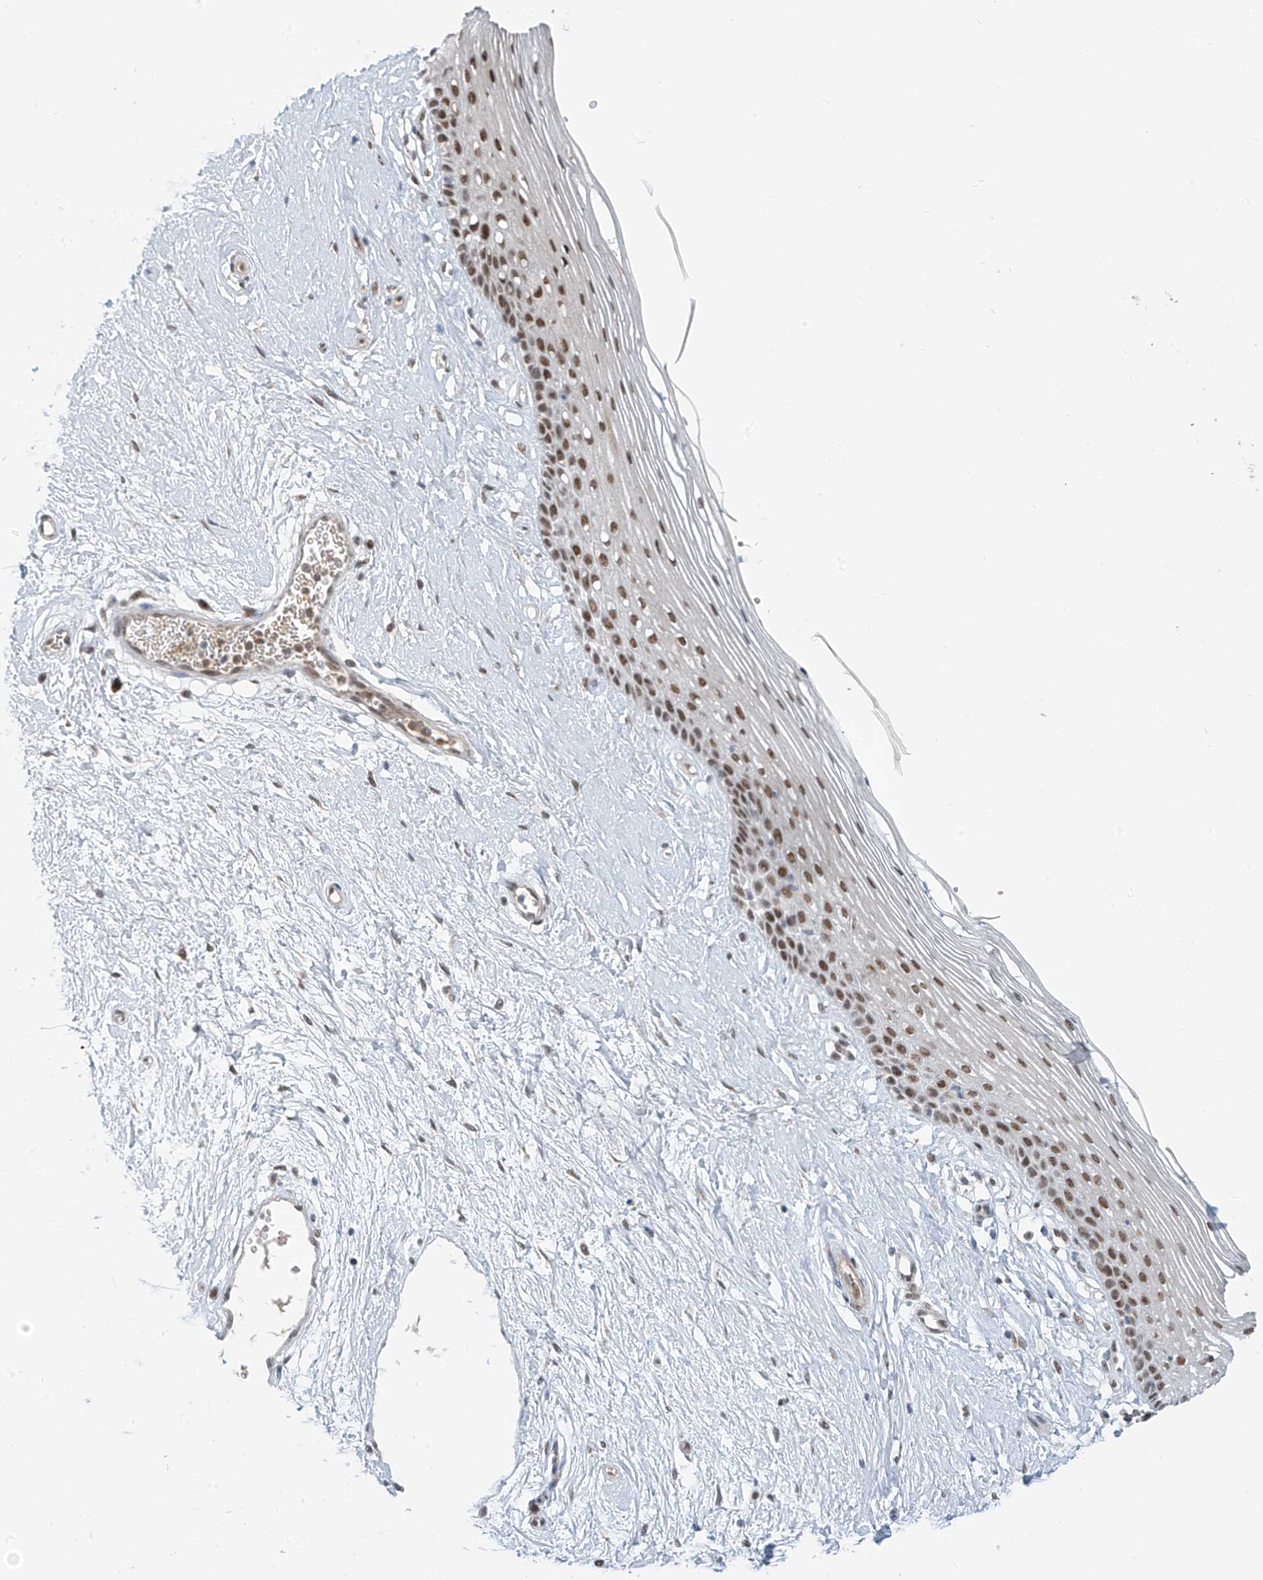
{"staining": {"intensity": "moderate", "quantity": ">75%", "location": "nuclear"}, "tissue": "vagina", "cell_type": "Squamous epithelial cells", "image_type": "normal", "snomed": [{"axis": "morphology", "description": "Normal tissue, NOS"}, {"axis": "topography", "description": "Vagina"}], "caption": "Protein staining of normal vagina demonstrates moderate nuclear positivity in approximately >75% of squamous epithelial cells. (brown staining indicates protein expression, while blue staining denotes nuclei).", "gene": "MCM9", "patient": {"sex": "female", "age": 46}}